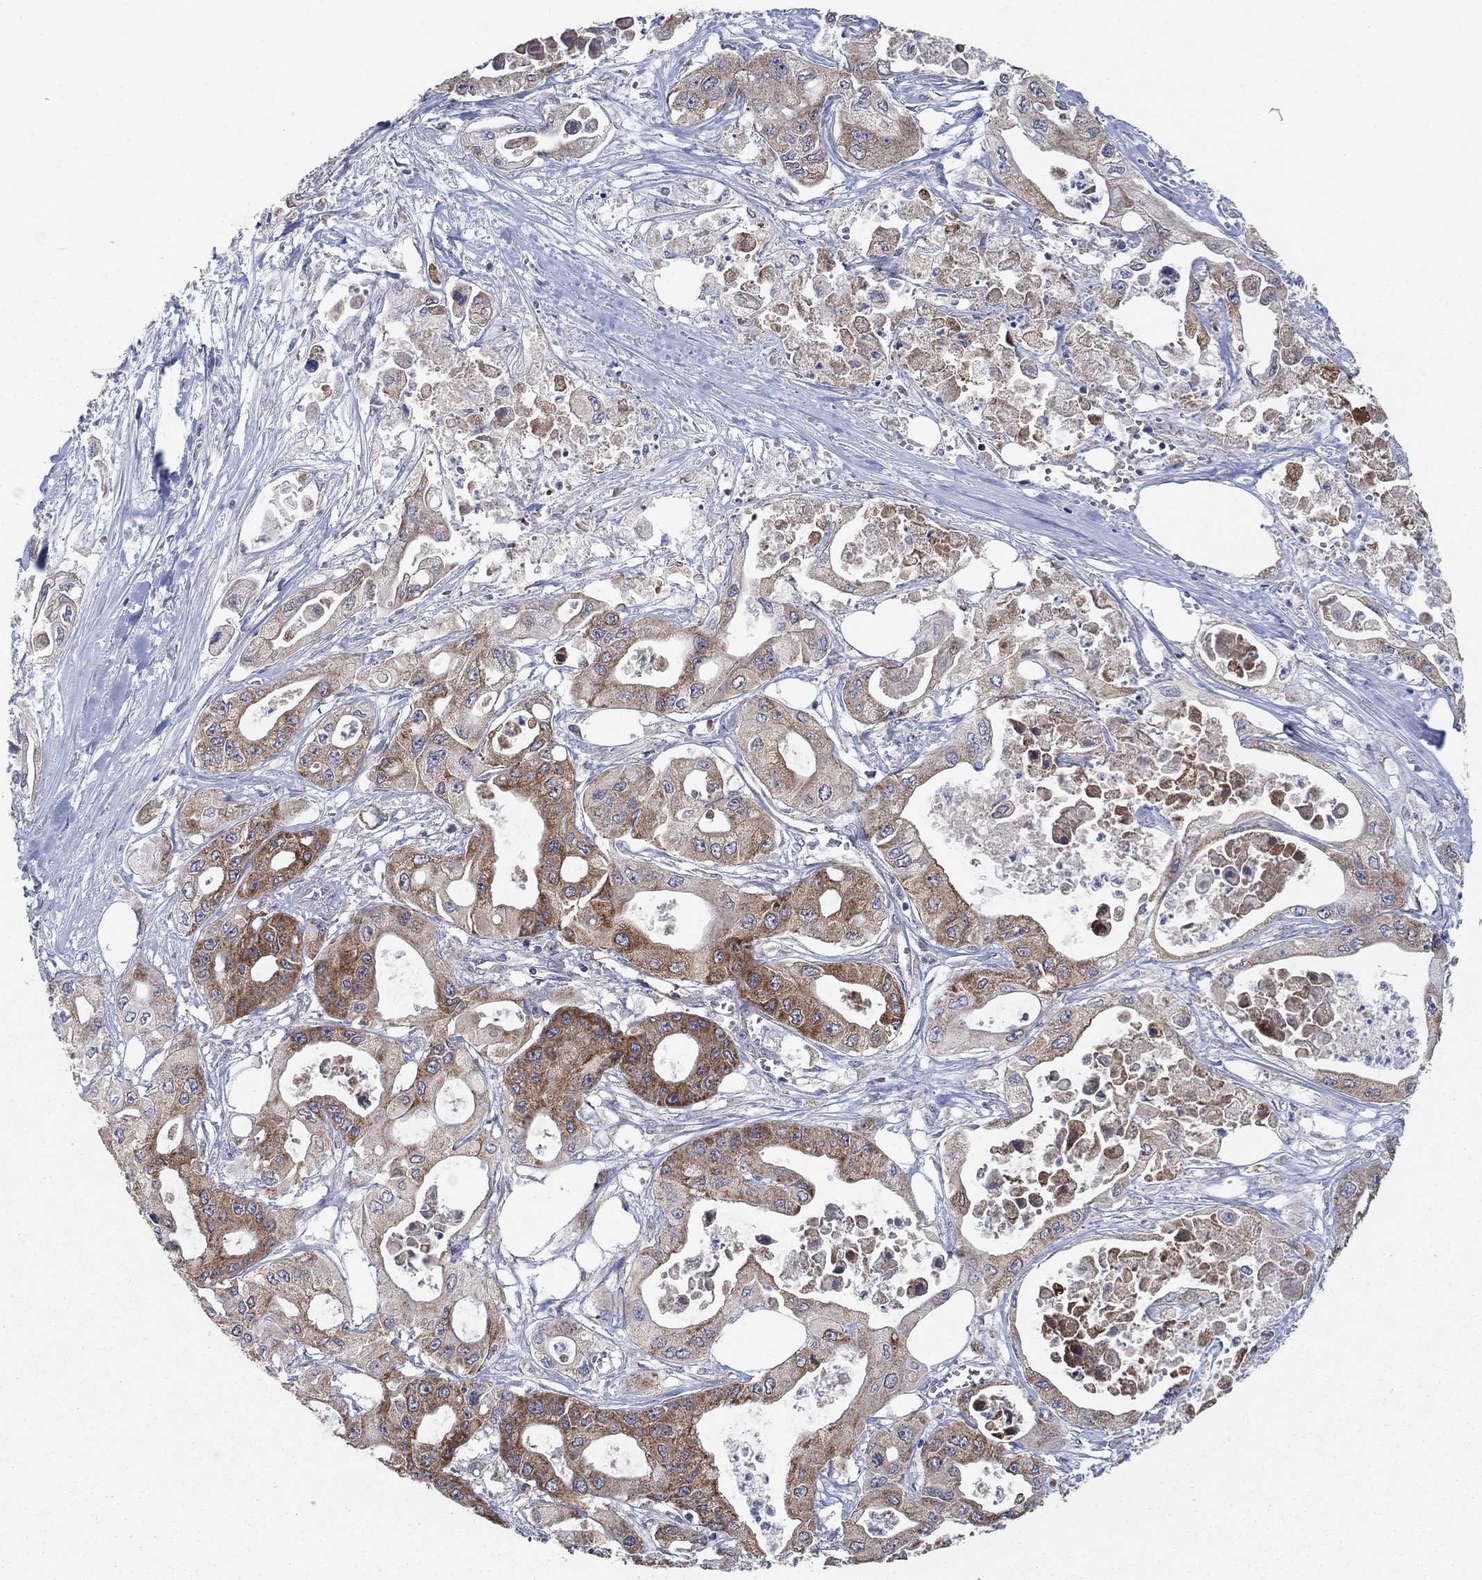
{"staining": {"intensity": "strong", "quantity": "25%-75%", "location": "cytoplasmic/membranous"}, "tissue": "pancreatic cancer", "cell_type": "Tumor cells", "image_type": "cancer", "snomed": [{"axis": "morphology", "description": "Adenocarcinoma, NOS"}, {"axis": "topography", "description": "Pancreas"}], "caption": "Brown immunohistochemical staining in human pancreatic cancer displays strong cytoplasmic/membranous staining in about 25%-75% of tumor cells.", "gene": "HID1", "patient": {"sex": "male", "age": 70}}